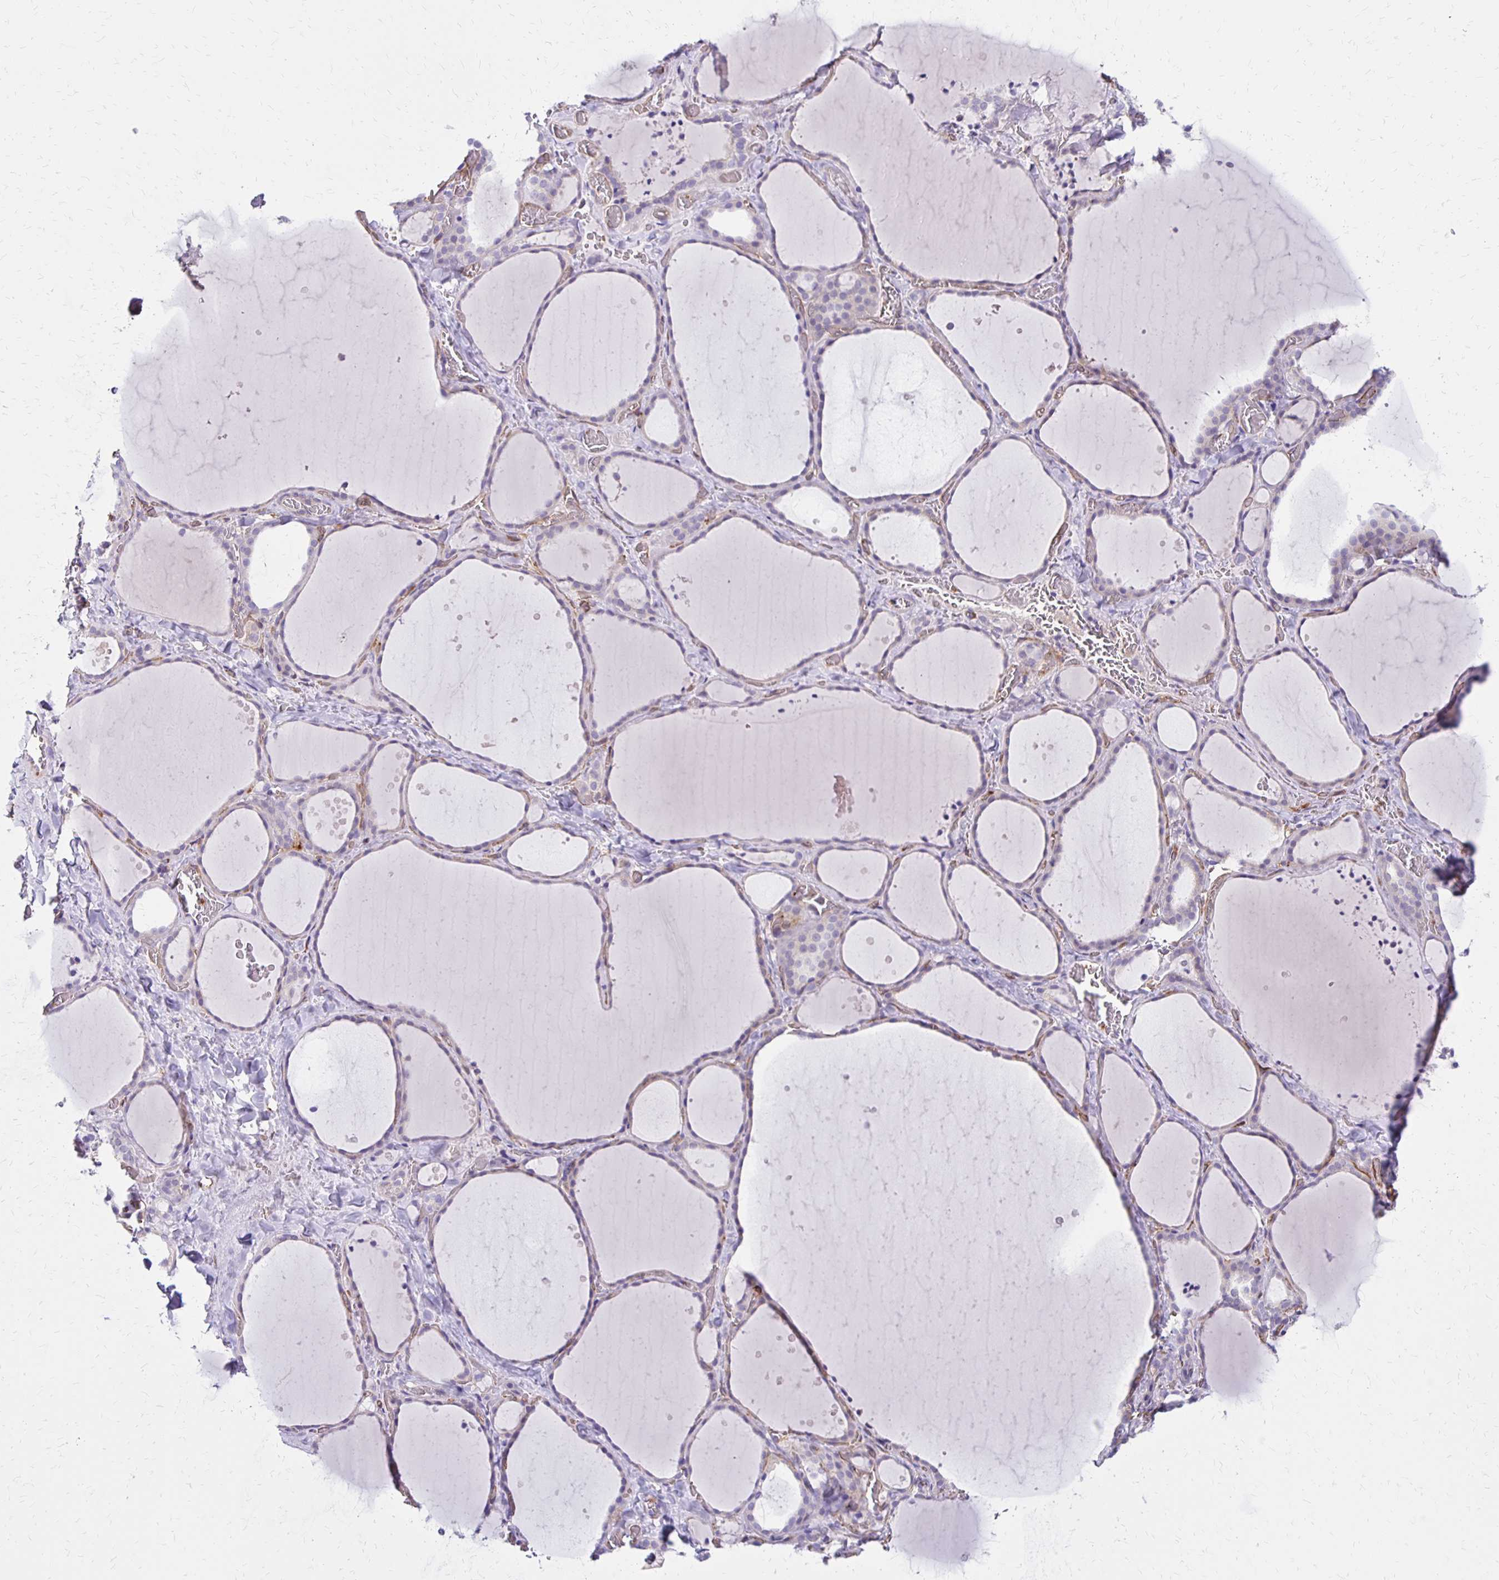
{"staining": {"intensity": "negative", "quantity": "none", "location": "none"}, "tissue": "thyroid gland", "cell_type": "Glandular cells", "image_type": "normal", "snomed": [{"axis": "morphology", "description": "Normal tissue, NOS"}, {"axis": "topography", "description": "Thyroid gland"}], "caption": "IHC micrograph of benign human thyroid gland stained for a protein (brown), which demonstrates no staining in glandular cells. (Brightfield microscopy of DAB (3,3'-diaminobenzidine) IHC at high magnification).", "gene": "TTYH1", "patient": {"sex": "female", "age": 36}}